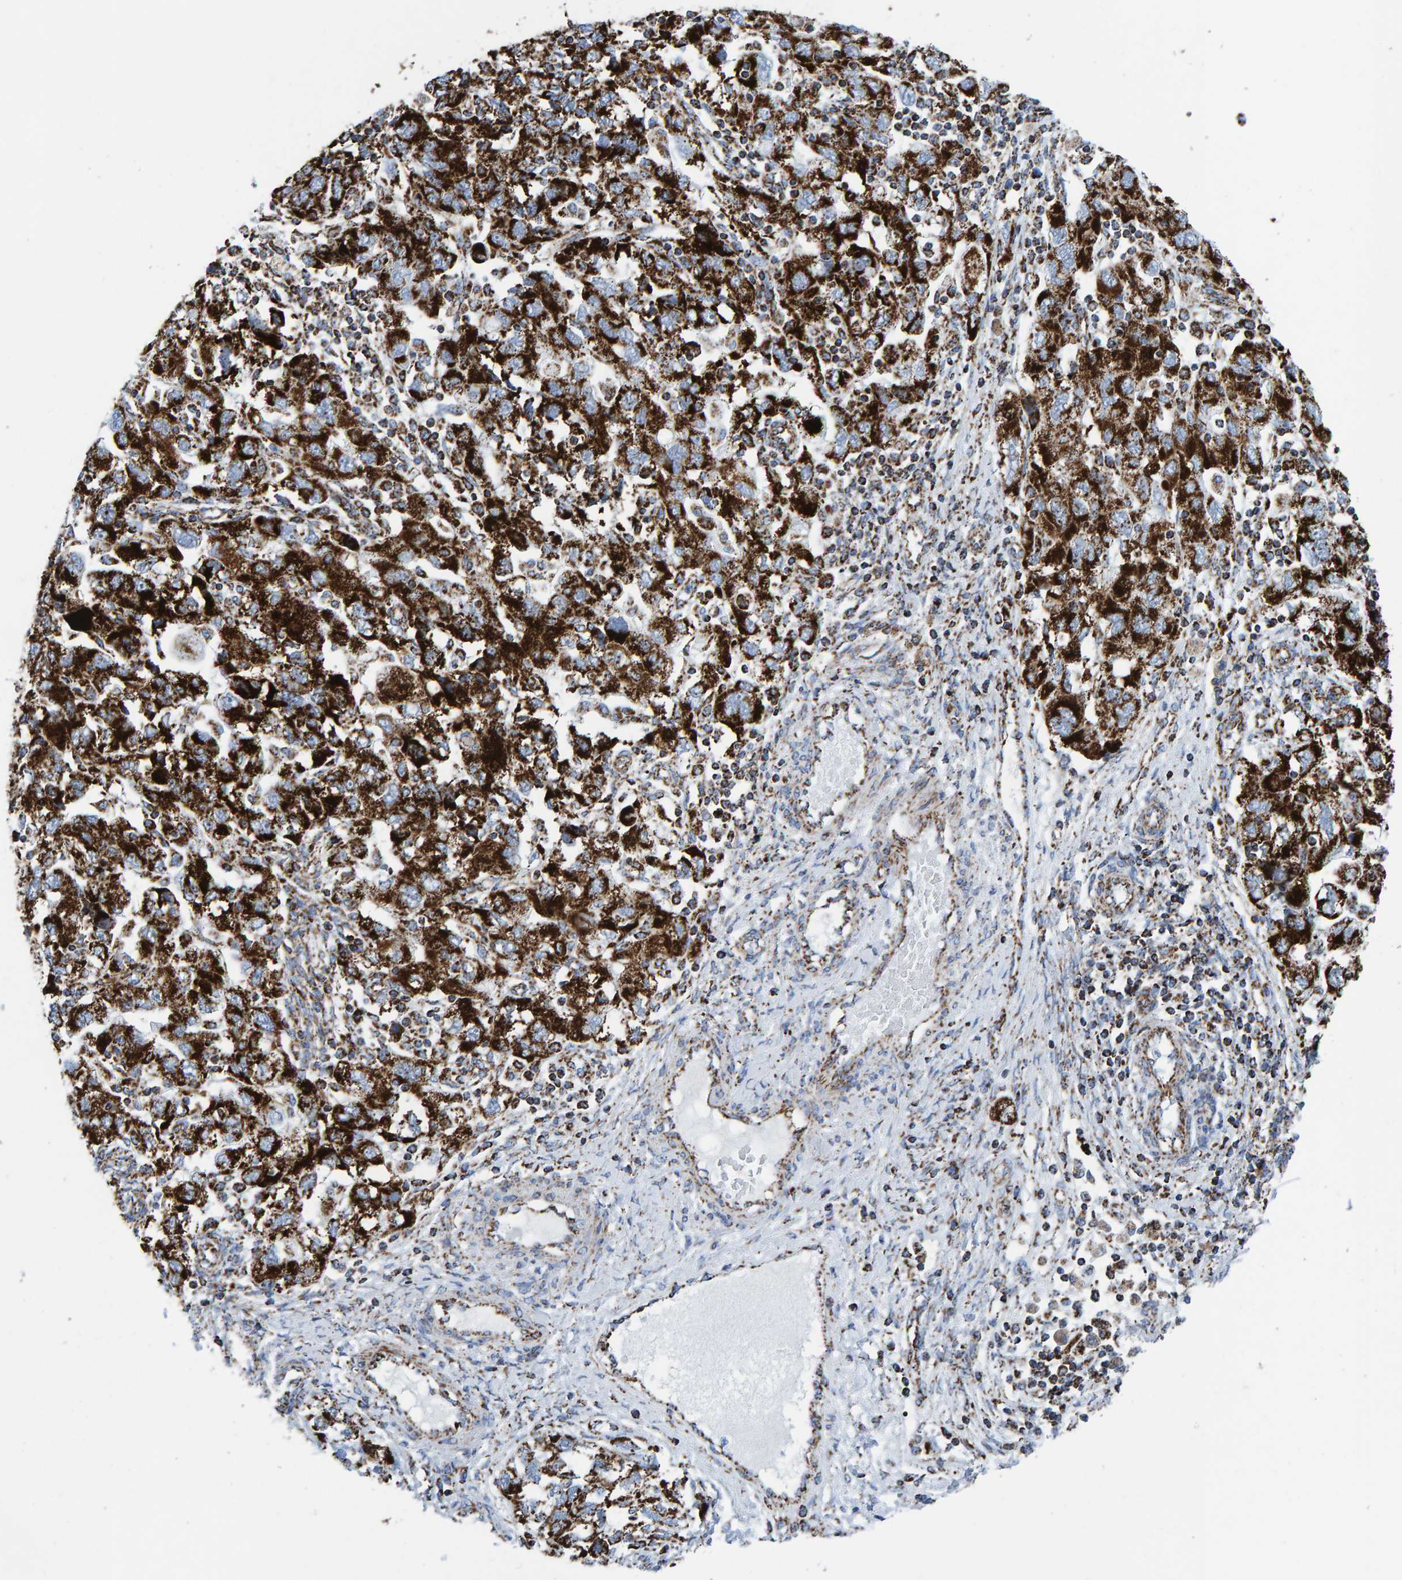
{"staining": {"intensity": "strong", "quantity": ">75%", "location": "cytoplasmic/membranous"}, "tissue": "ovarian cancer", "cell_type": "Tumor cells", "image_type": "cancer", "snomed": [{"axis": "morphology", "description": "Carcinoma, NOS"}, {"axis": "morphology", "description": "Cystadenocarcinoma, serous, NOS"}, {"axis": "topography", "description": "Ovary"}], "caption": "Protein analysis of ovarian carcinoma tissue reveals strong cytoplasmic/membranous staining in approximately >75% of tumor cells.", "gene": "ENSG00000262660", "patient": {"sex": "female", "age": 69}}